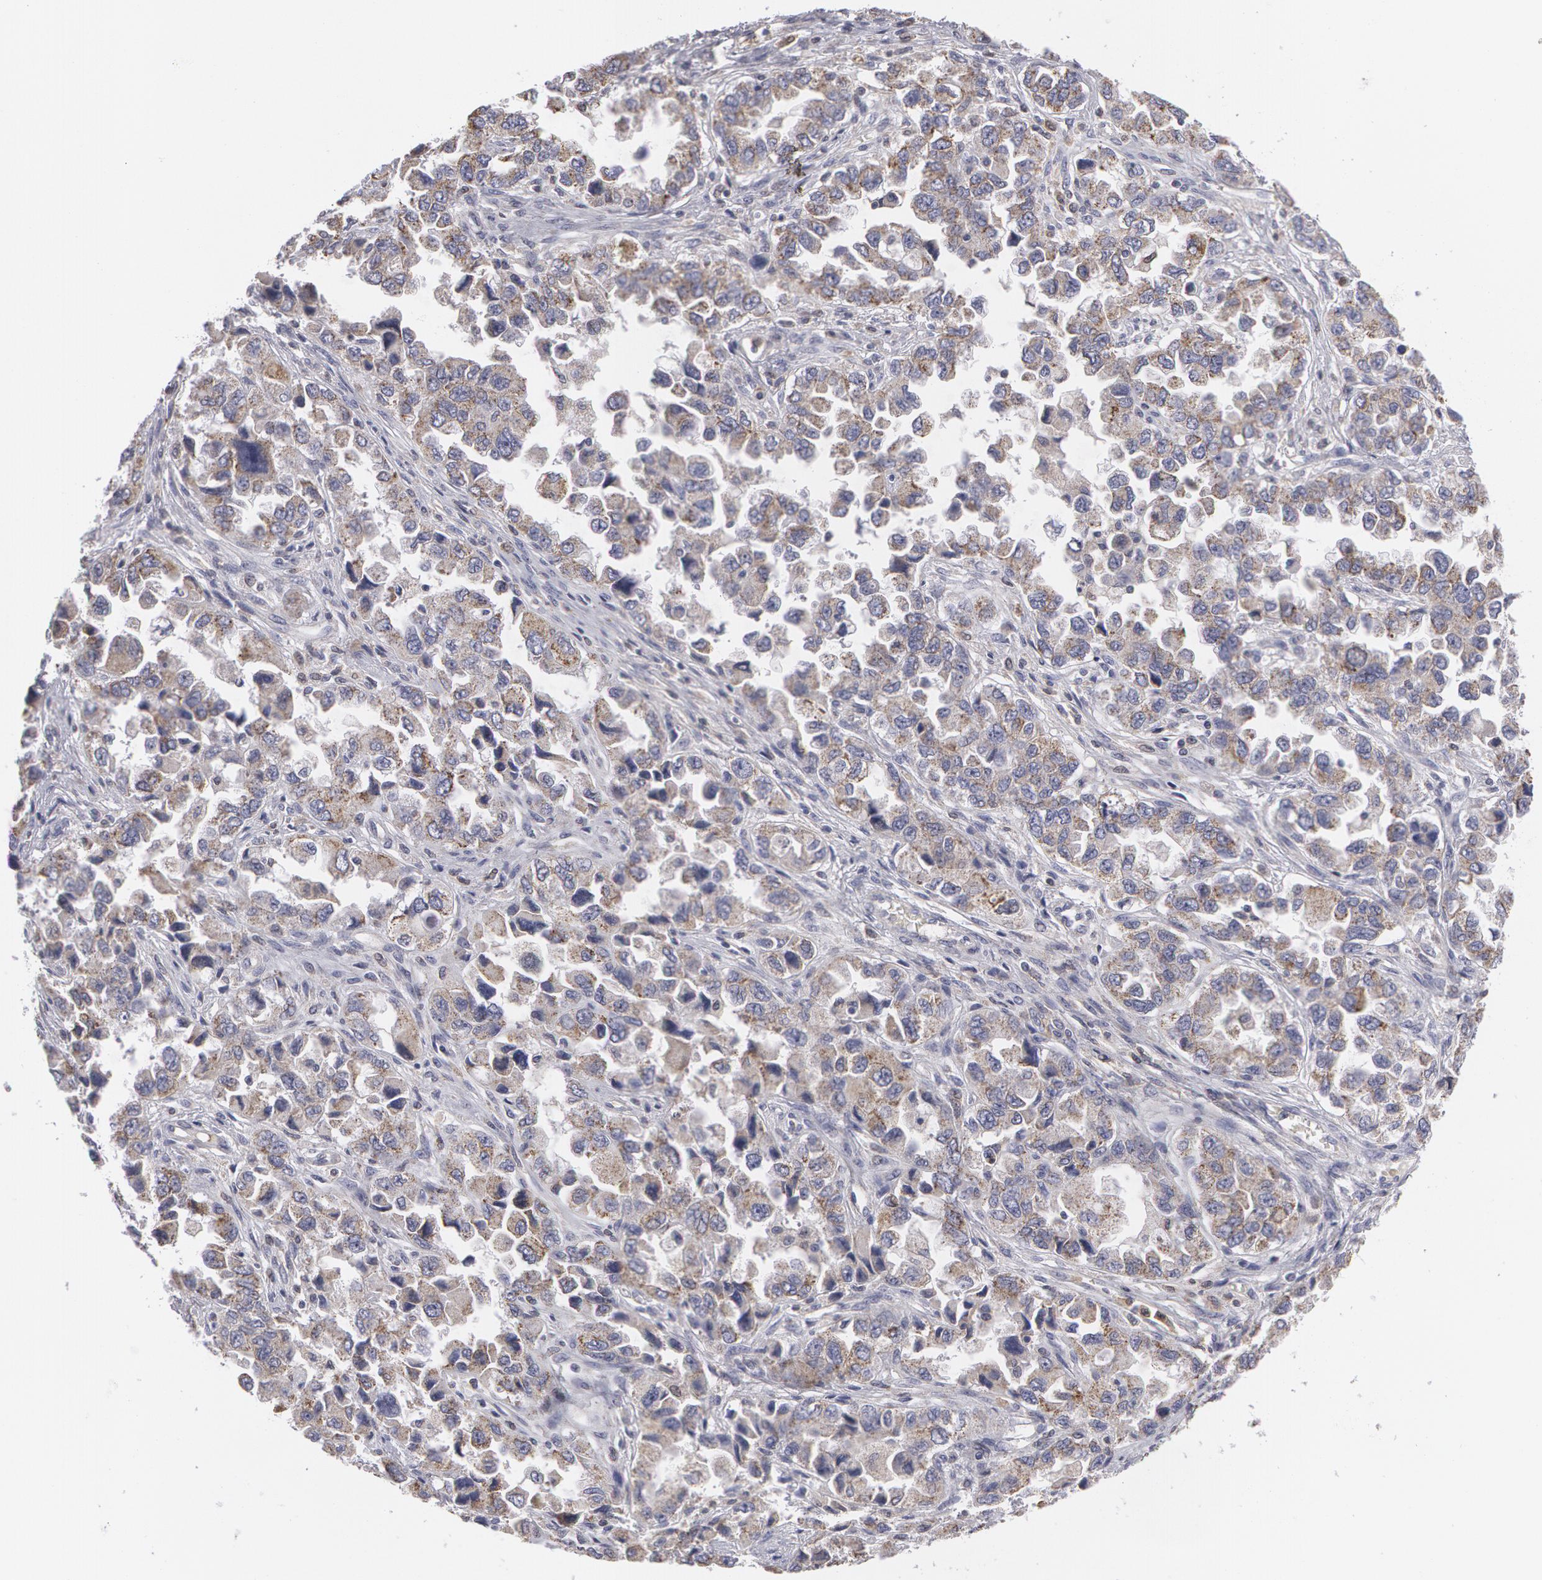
{"staining": {"intensity": "moderate", "quantity": "25%-75%", "location": "cytoplasmic/membranous"}, "tissue": "ovarian cancer", "cell_type": "Tumor cells", "image_type": "cancer", "snomed": [{"axis": "morphology", "description": "Cystadenocarcinoma, serous, NOS"}, {"axis": "topography", "description": "Ovary"}], "caption": "Immunohistochemistry (IHC) photomicrograph of serous cystadenocarcinoma (ovarian) stained for a protein (brown), which exhibits medium levels of moderate cytoplasmic/membranous positivity in approximately 25%-75% of tumor cells.", "gene": "CAT", "patient": {"sex": "female", "age": 84}}